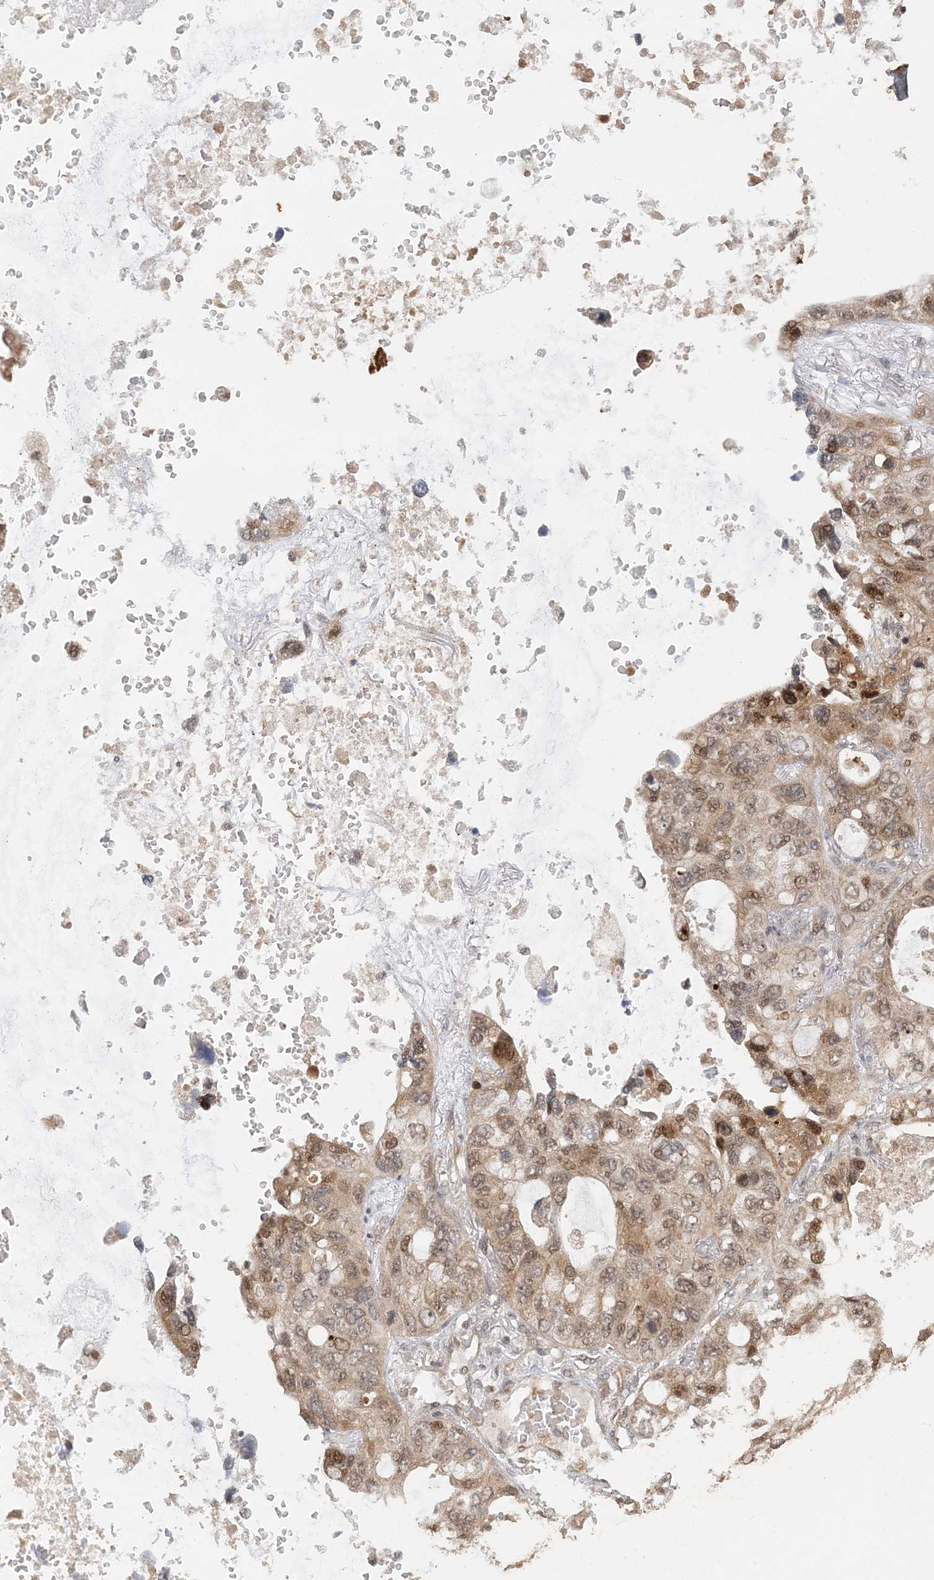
{"staining": {"intensity": "moderate", "quantity": ">75%", "location": "nuclear"}, "tissue": "lung cancer", "cell_type": "Tumor cells", "image_type": "cancer", "snomed": [{"axis": "morphology", "description": "Squamous cell carcinoma, NOS"}, {"axis": "topography", "description": "Lung"}], "caption": "A medium amount of moderate nuclear positivity is present in about >75% of tumor cells in lung cancer (squamous cell carcinoma) tissue. The protein of interest is shown in brown color, while the nuclei are stained blue.", "gene": "ATP13A2", "patient": {"sex": "female", "age": 73}}